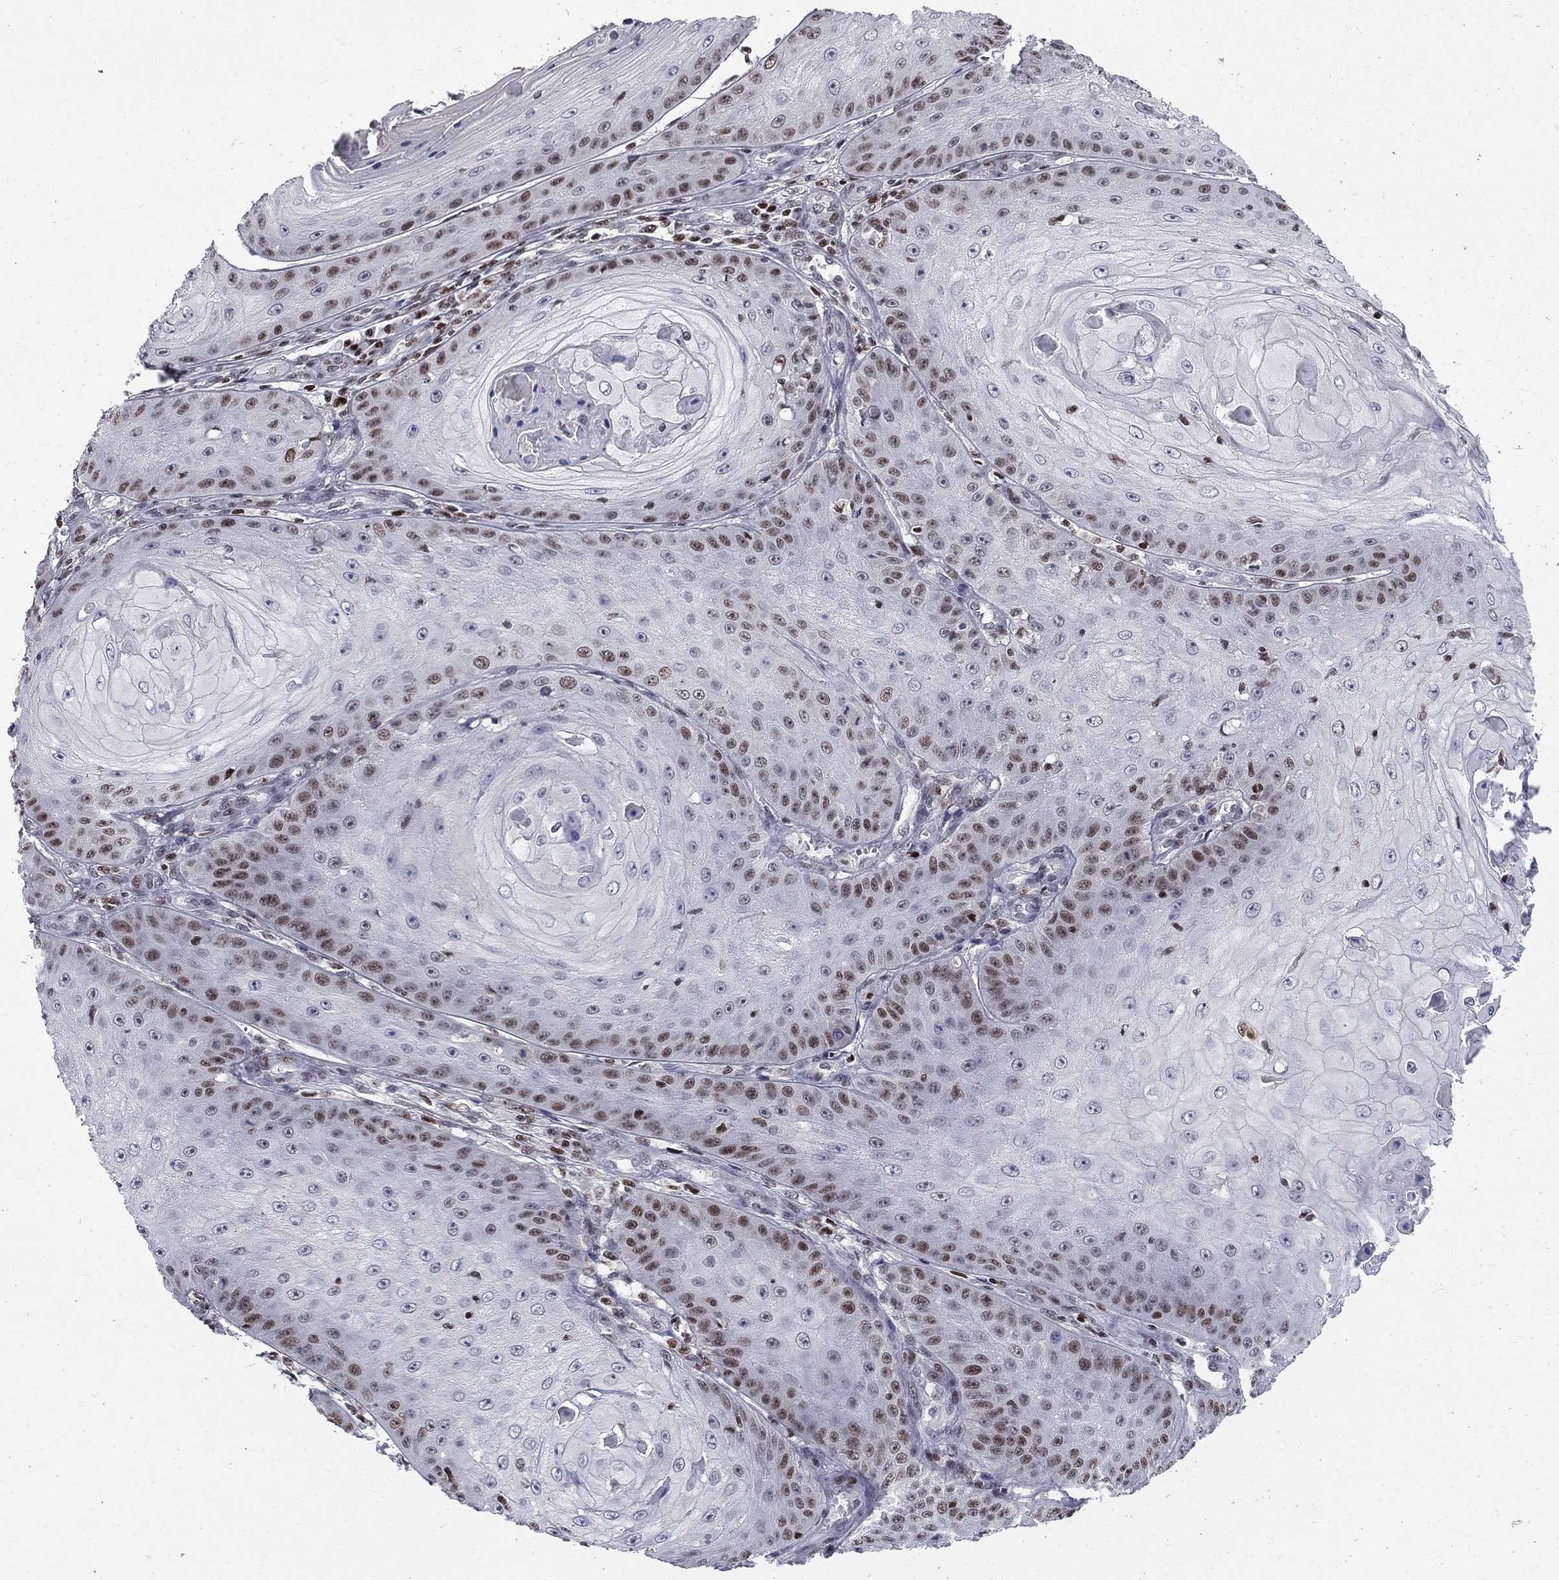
{"staining": {"intensity": "strong", "quantity": "<25%", "location": "nuclear"}, "tissue": "skin cancer", "cell_type": "Tumor cells", "image_type": "cancer", "snomed": [{"axis": "morphology", "description": "Squamous cell carcinoma, NOS"}, {"axis": "topography", "description": "Skin"}], "caption": "Immunohistochemistry photomicrograph of skin cancer stained for a protein (brown), which reveals medium levels of strong nuclear positivity in about <25% of tumor cells.", "gene": "RNASEH2C", "patient": {"sex": "male", "age": 70}}